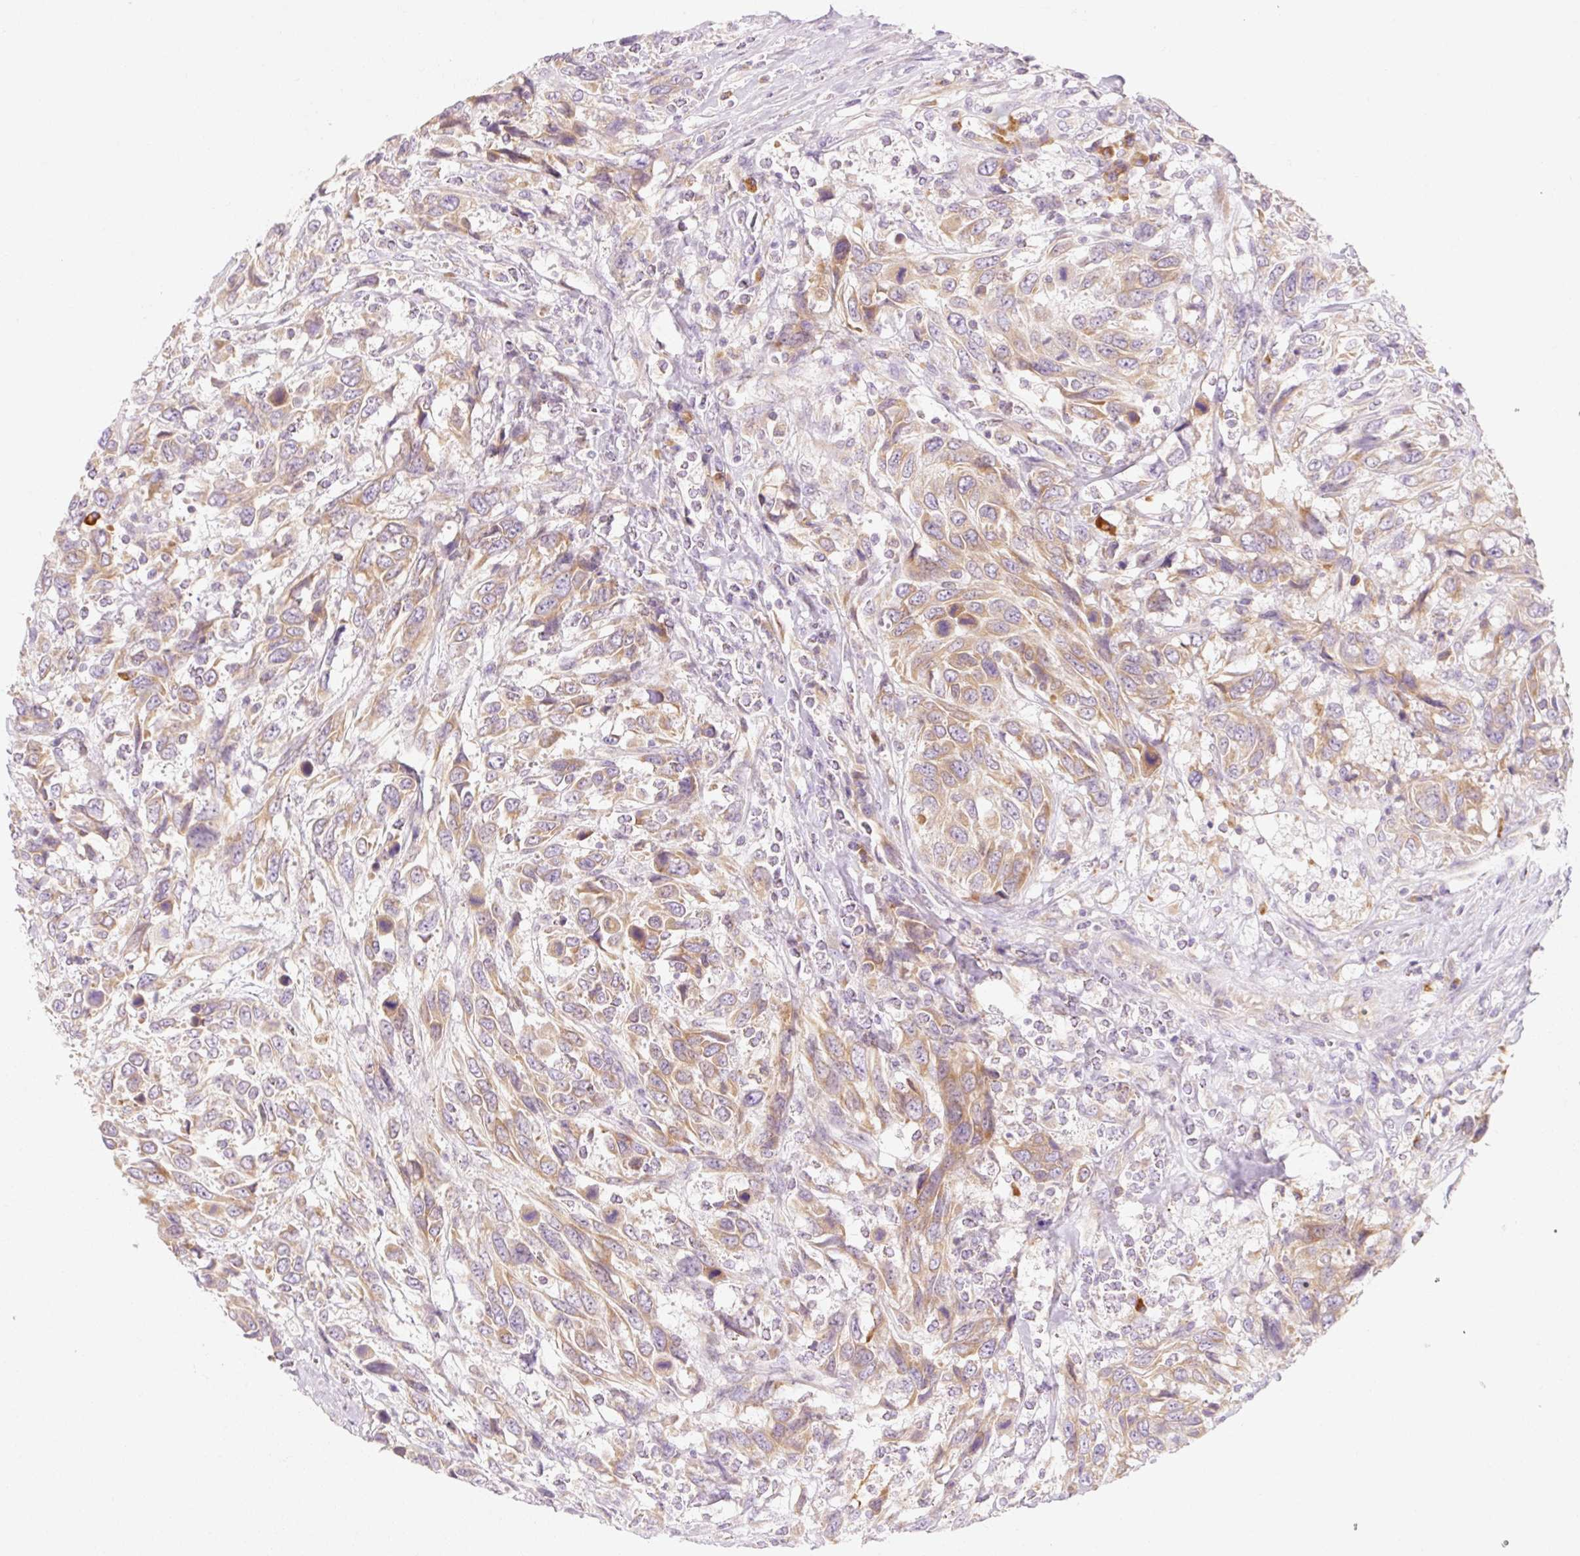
{"staining": {"intensity": "moderate", "quantity": ">75%", "location": "cytoplasmic/membranous"}, "tissue": "urothelial cancer", "cell_type": "Tumor cells", "image_type": "cancer", "snomed": [{"axis": "morphology", "description": "Urothelial carcinoma, High grade"}, {"axis": "topography", "description": "Urinary bladder"}], "caption": "Urothelial cancer was stained to show a protein in brown. There is medium levels of moderate cytoplasmic/membranous staining in about >75% of tumor cells. Nuclei are stained in blue.", "gene": "MYO1D", "patient": {"sex": "female", "age": 70}}